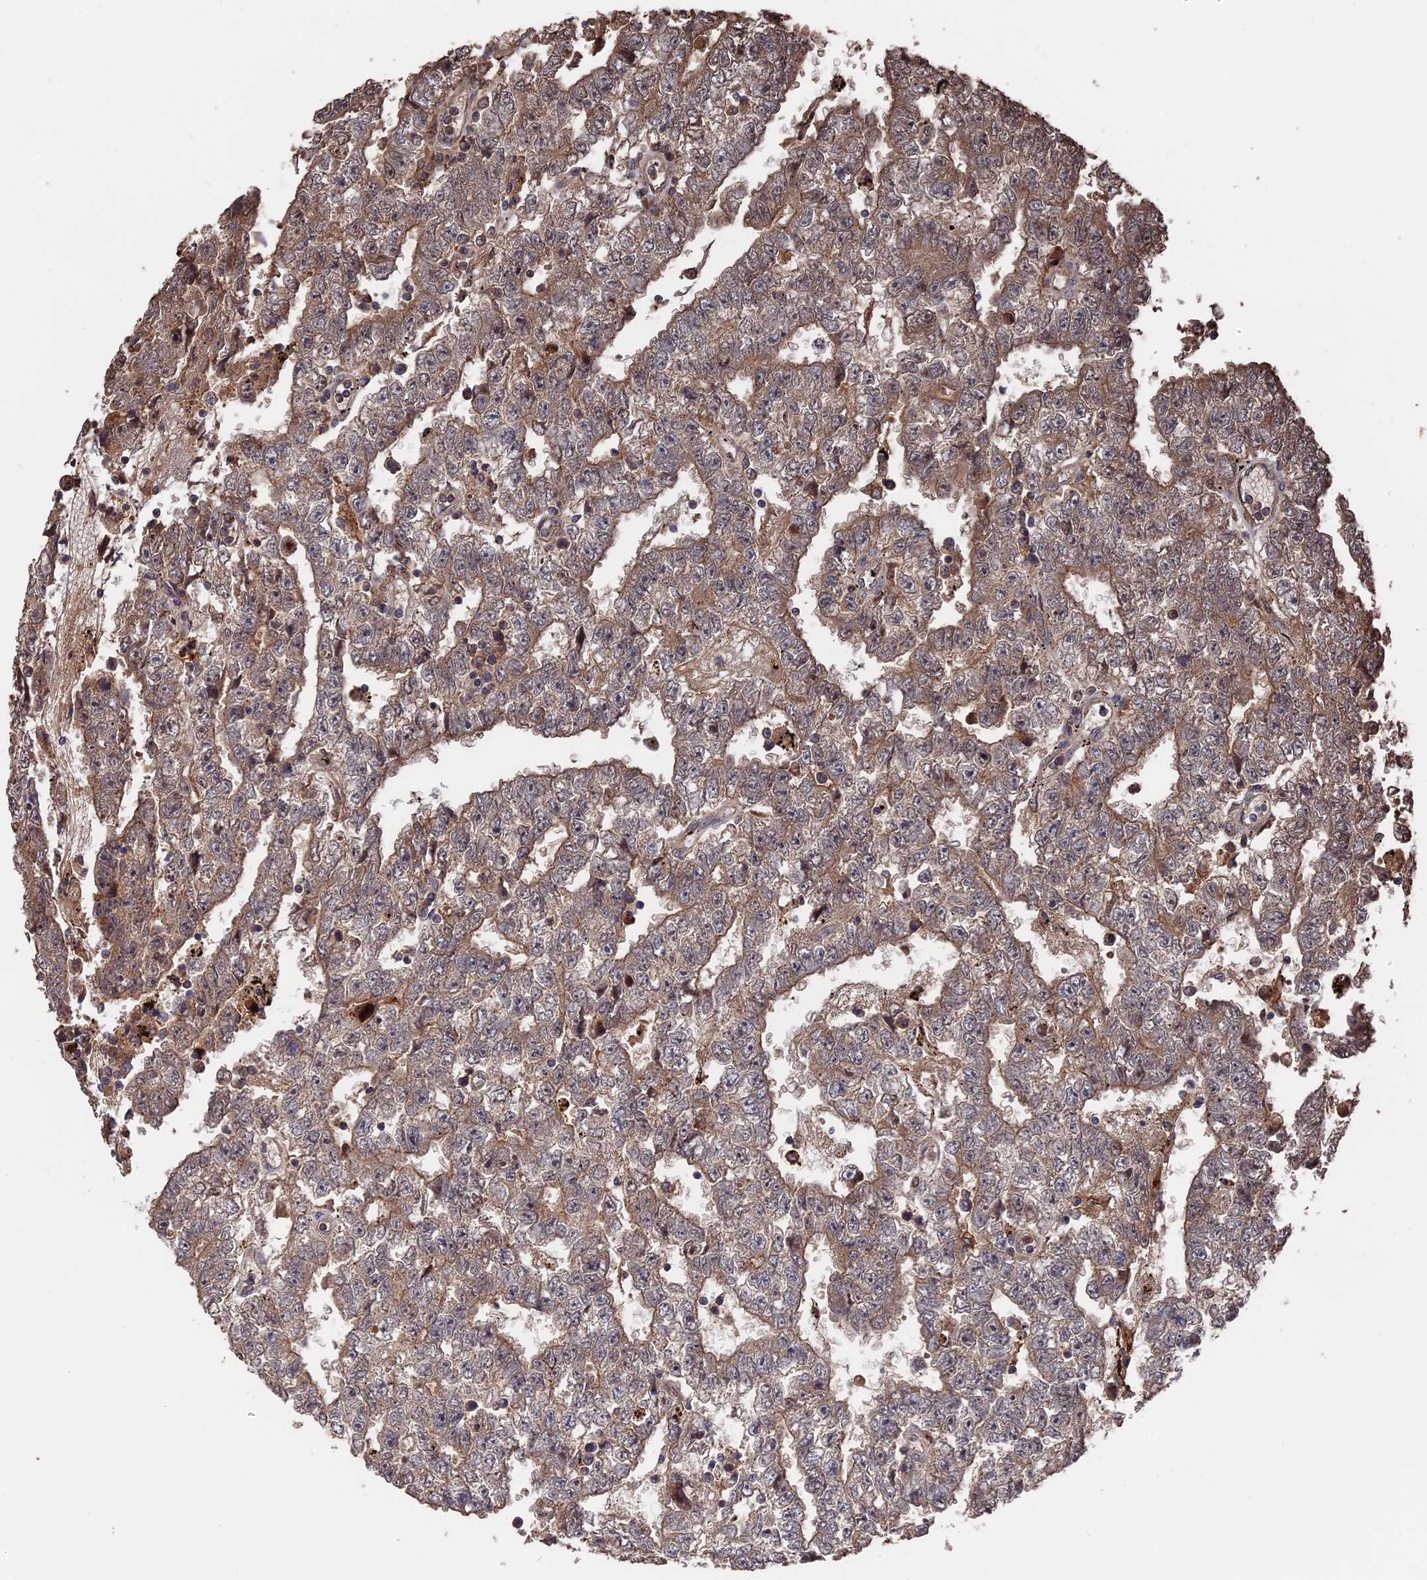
{"staining": {"intensity": "moderate", "quantity": ">75%", "location": "cytoplasmic/membranous"}, "tissue": "testis cancer", "cell_type": "Tumor cells", "image_type": "cancer", "snomed": [{"axis": "morphology", "description": "Carcinoma, Embryonal, NOS"}, {"axis": "topography", "description": "Testis"}], "caption": "This histopathology image shows embryonal carcinoma (testis) stained with IHC to label a protein in brown. The cytoplasmic/membranous of tumor cells show moderate positivity for the protein. Nuclei are counter-stained blue.", "gene": "TELO2", "patient": {"sex": "male", "age": 25}}